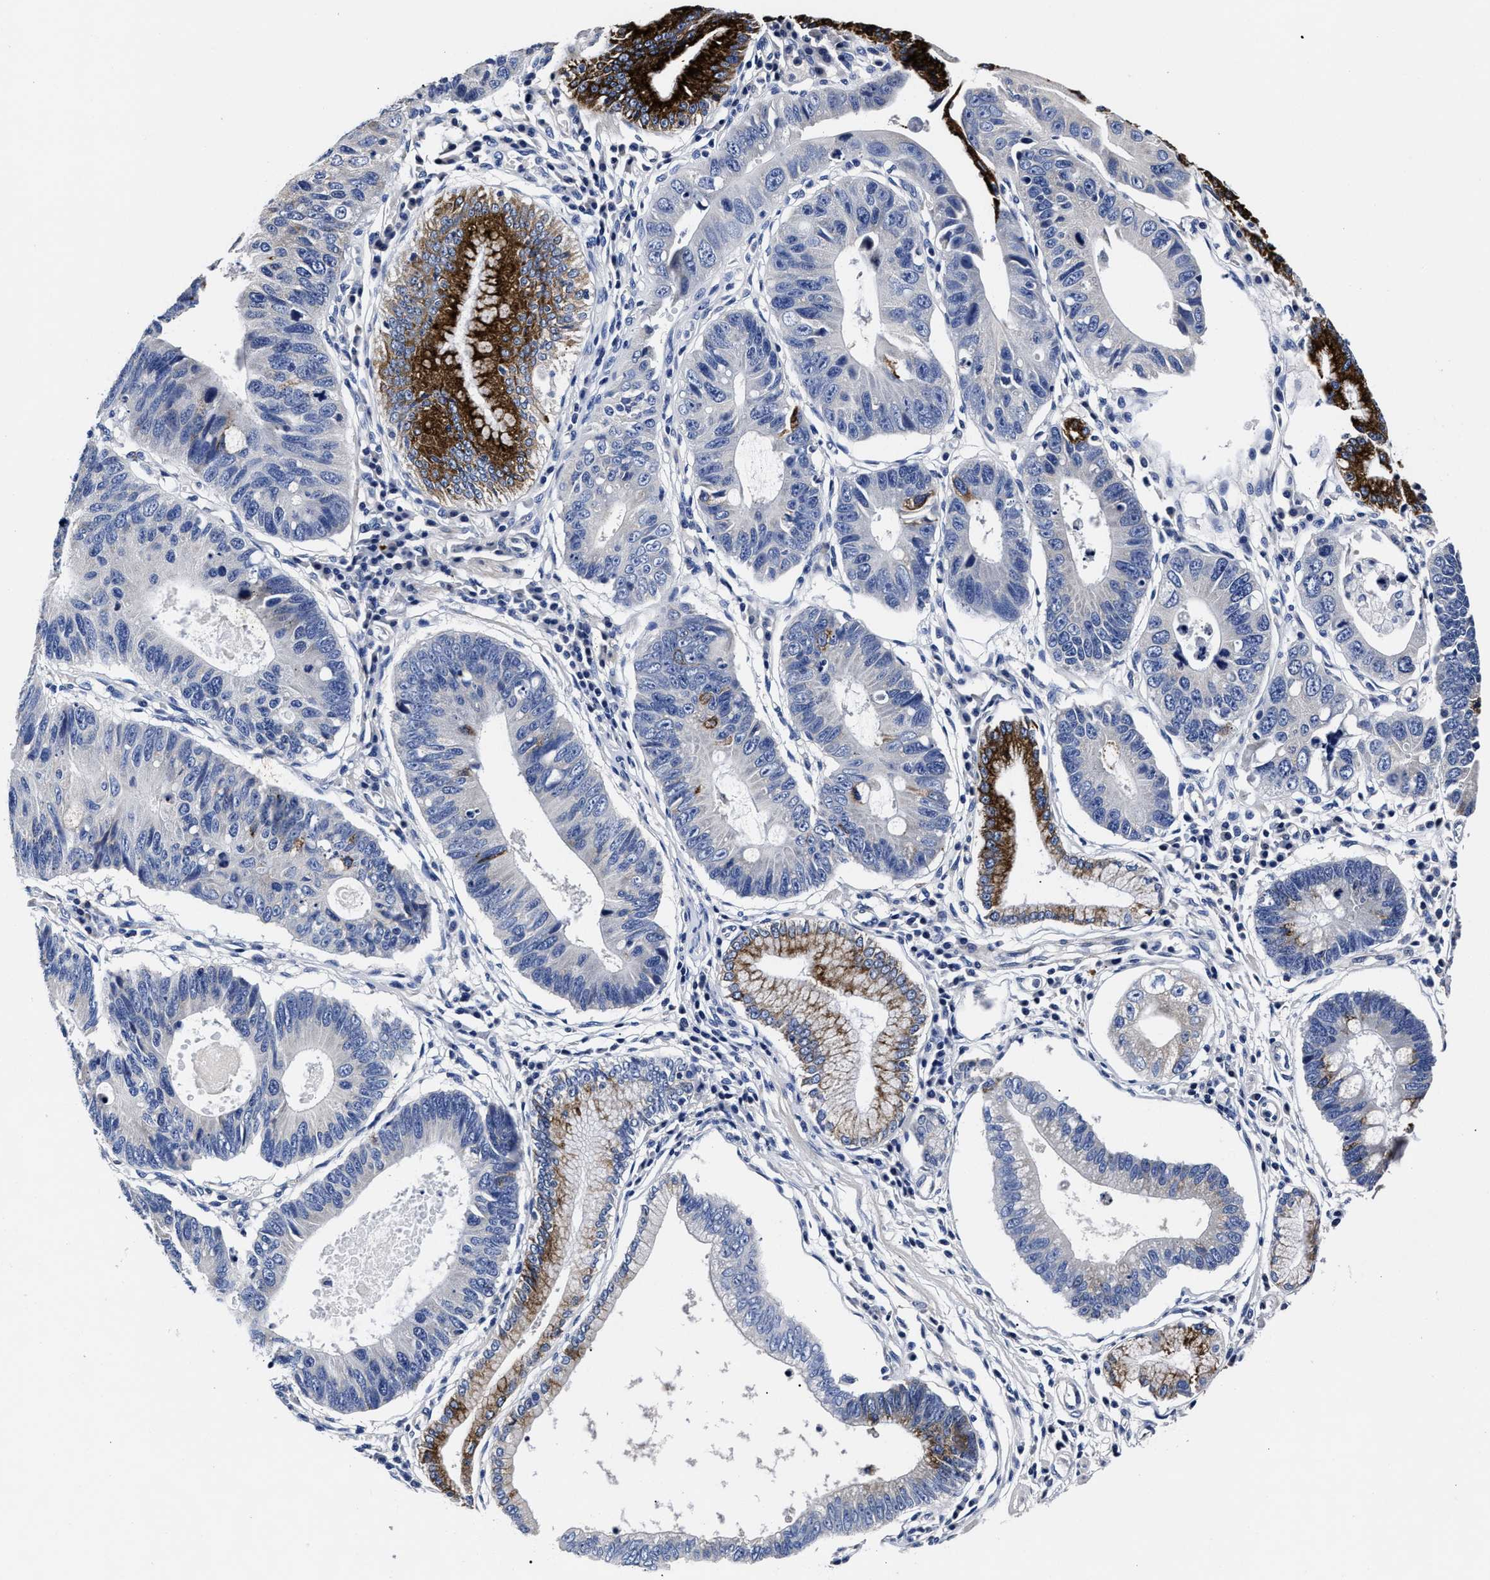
{"staining": {"intensity": "strong", "quantity": "25%-75%", "location": "cytoplasmic/membranous"}, "tissue": "stomach cancer", "cell_type": "Tumor cells", "image_type": "cancer", "snomed": [{"axis": "morphology", "description": "Adenocarcinoma, NOS"}, {"axis": "topography", "description": "Stomach"}], "caption": "Protein expression analysis of human stomach cancer reveals strong cytoplasmic/membranous staining in approximately 25%-75% of tumor cells. (DAB IHC with brightfield microscopy, high magnification).", "gene": "OLFML2A", "patient": {"sex": "male", "age": 59}}